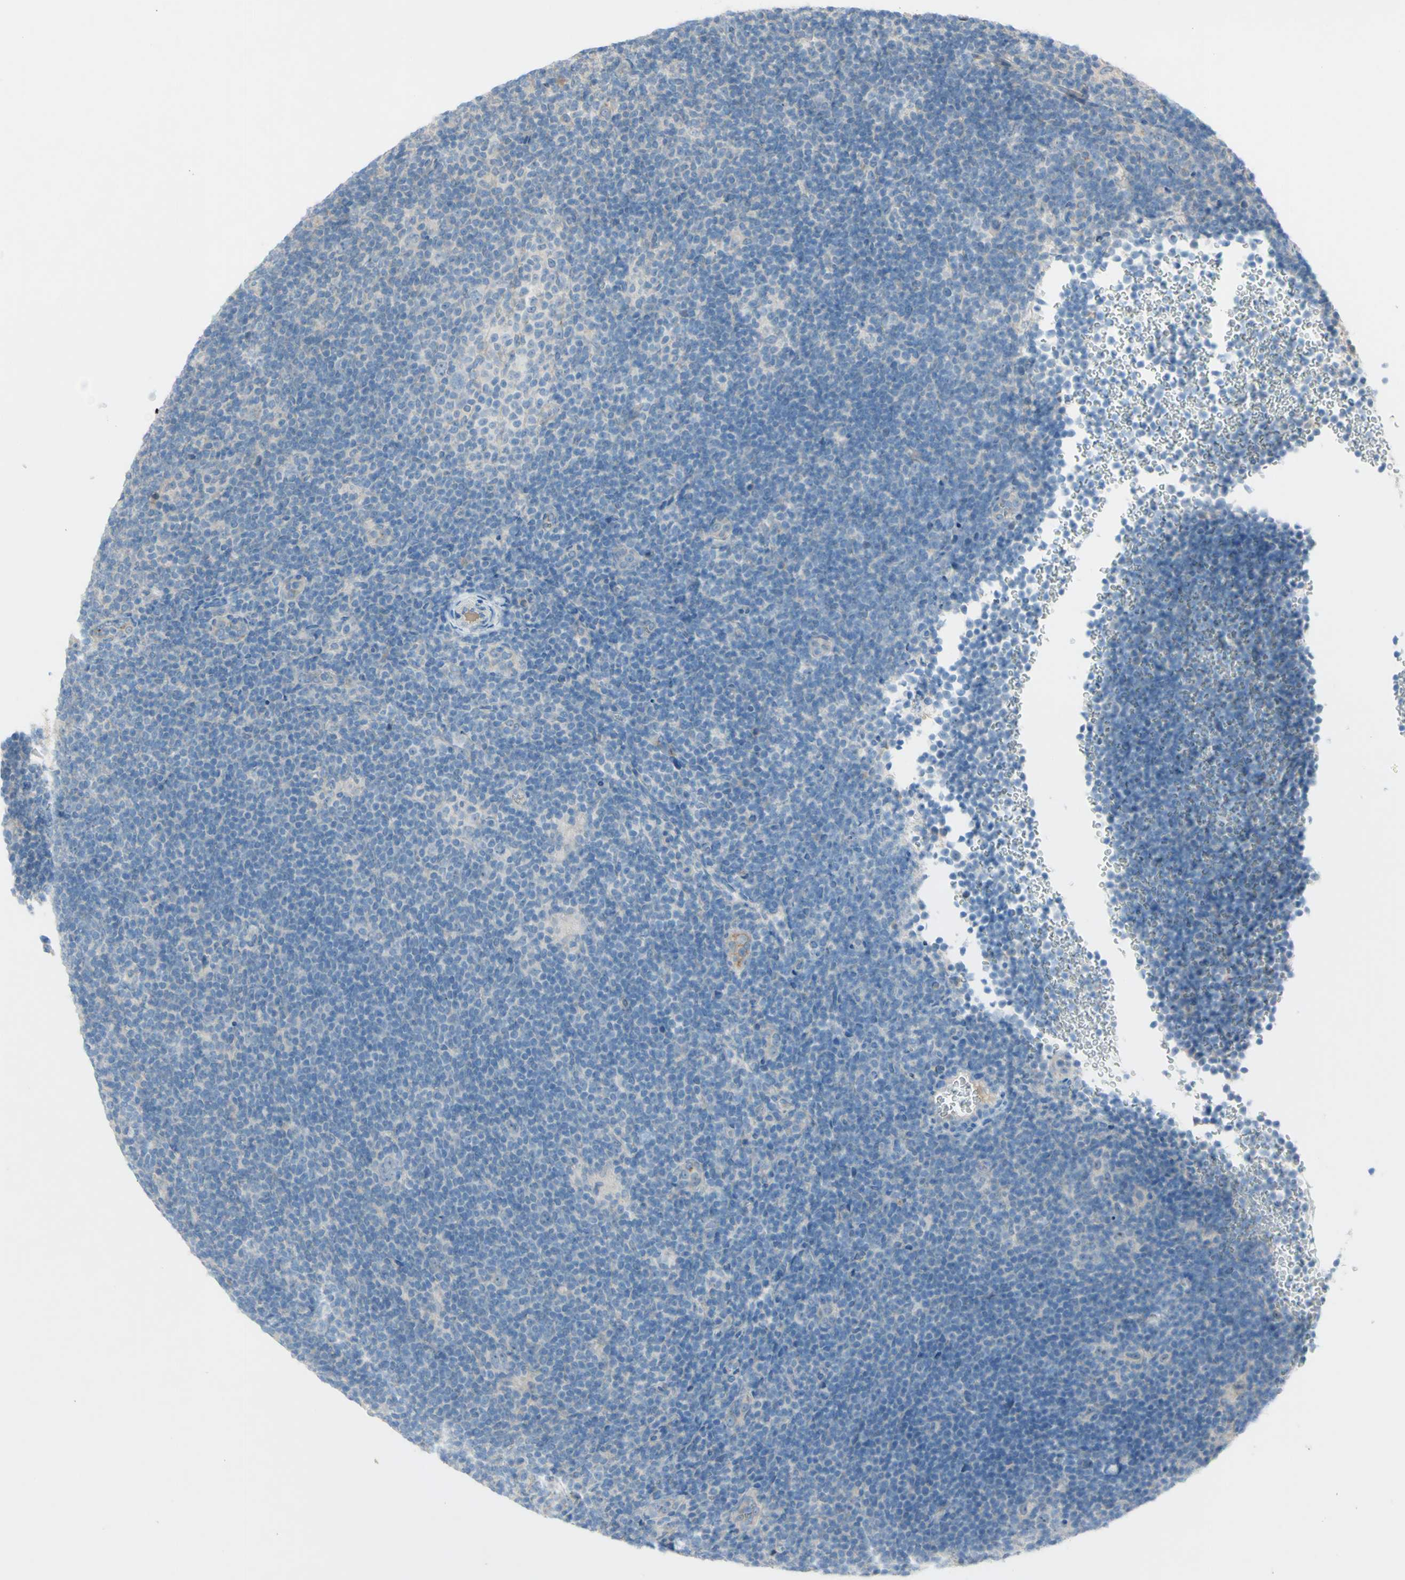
{"staining": {"intensity": "negative", "quantity": "none", "location": "none"}, "tissue": "lymphoma", "cell_type": "Tumor cells", "image_type": "cancer", "snomed": [{"axis": "morphology", "description": "Hodgkin's disease, NOS"}, {"axis": "topography", "description": "Lymph node"}], "caption": "Immunohistochemistry (IHC) micrograph of lymphoma stained for a protein (brown), which shows no expression in tumor cells. Nuclei are stained in blue.", "gene": "ATRN", "patient": {"sex": "female", "age": 57}}